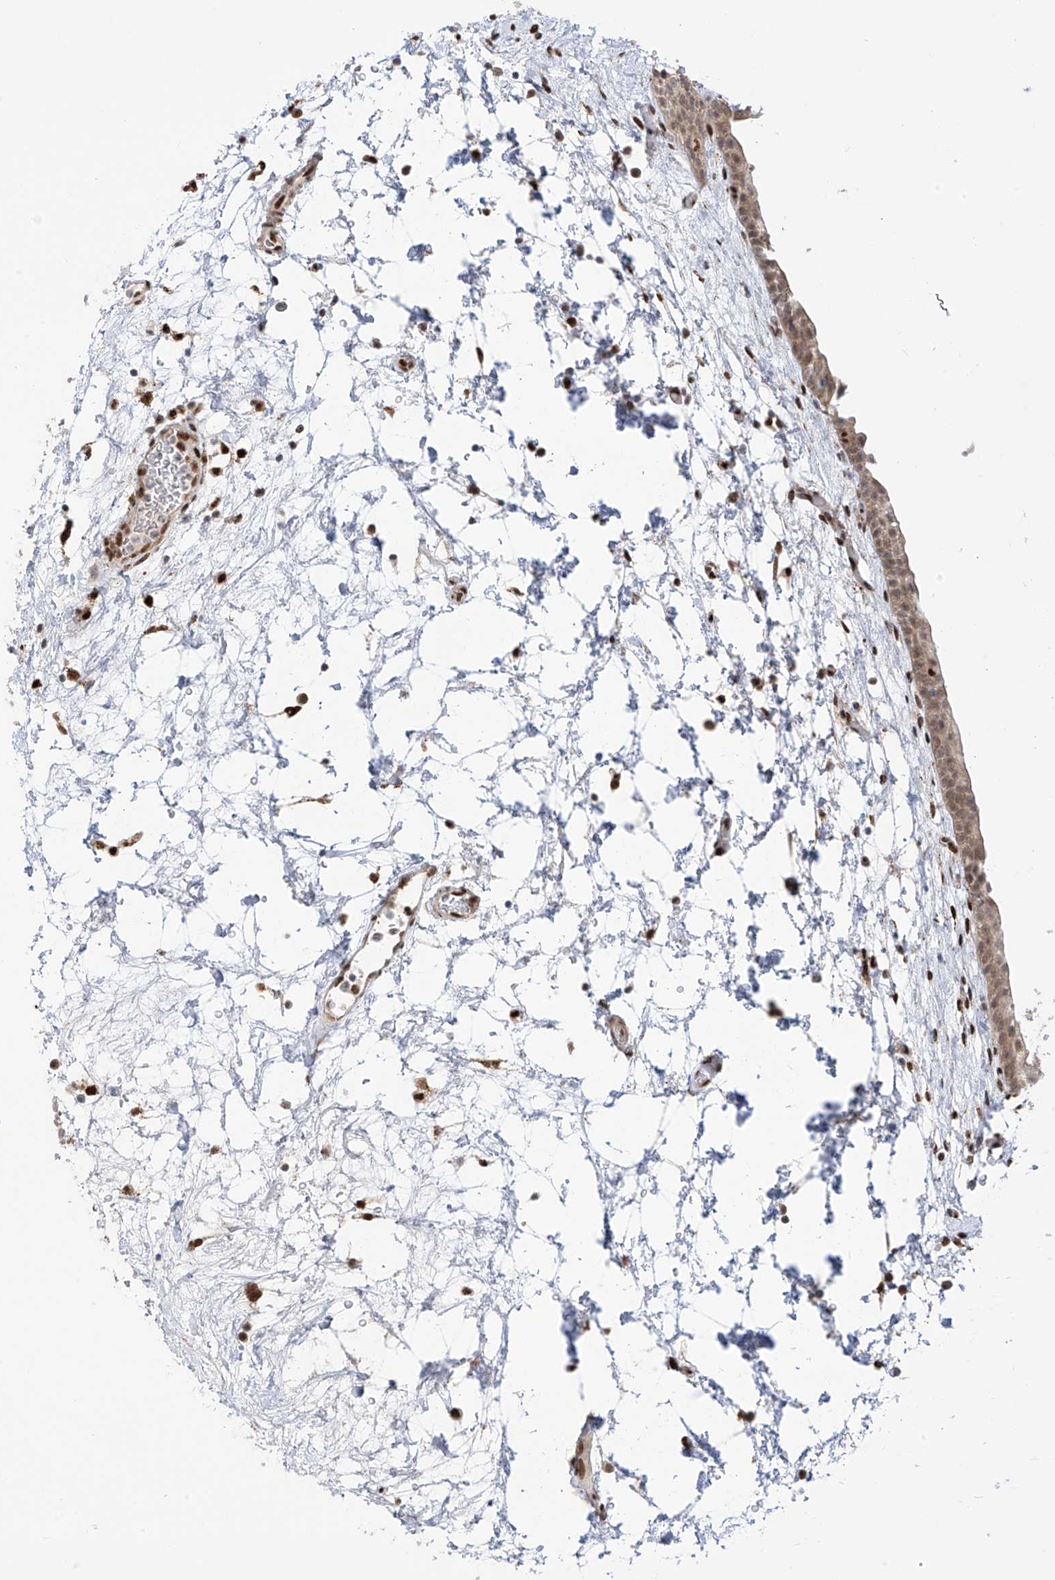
{"staining": {"intensity": "strong", "quantity": "<25%", "location": "nuclear"}, "tissue": "urinary bladder", "cell_type": "Urothelial cells", "image_type": "normal", "snomed": [{"axis": "morphology", "description": "Normal tissue, NOS"}, {"axis": "topography", "description": "Urinary bladder"}], "caption": "Urinary bladder stained with immunohistochemistry exhibits strong nuclear positivity in approximately <25% of urothelial cells.", "gene": "PM20D2", "patient": {"sex": "male", "age": 83}}